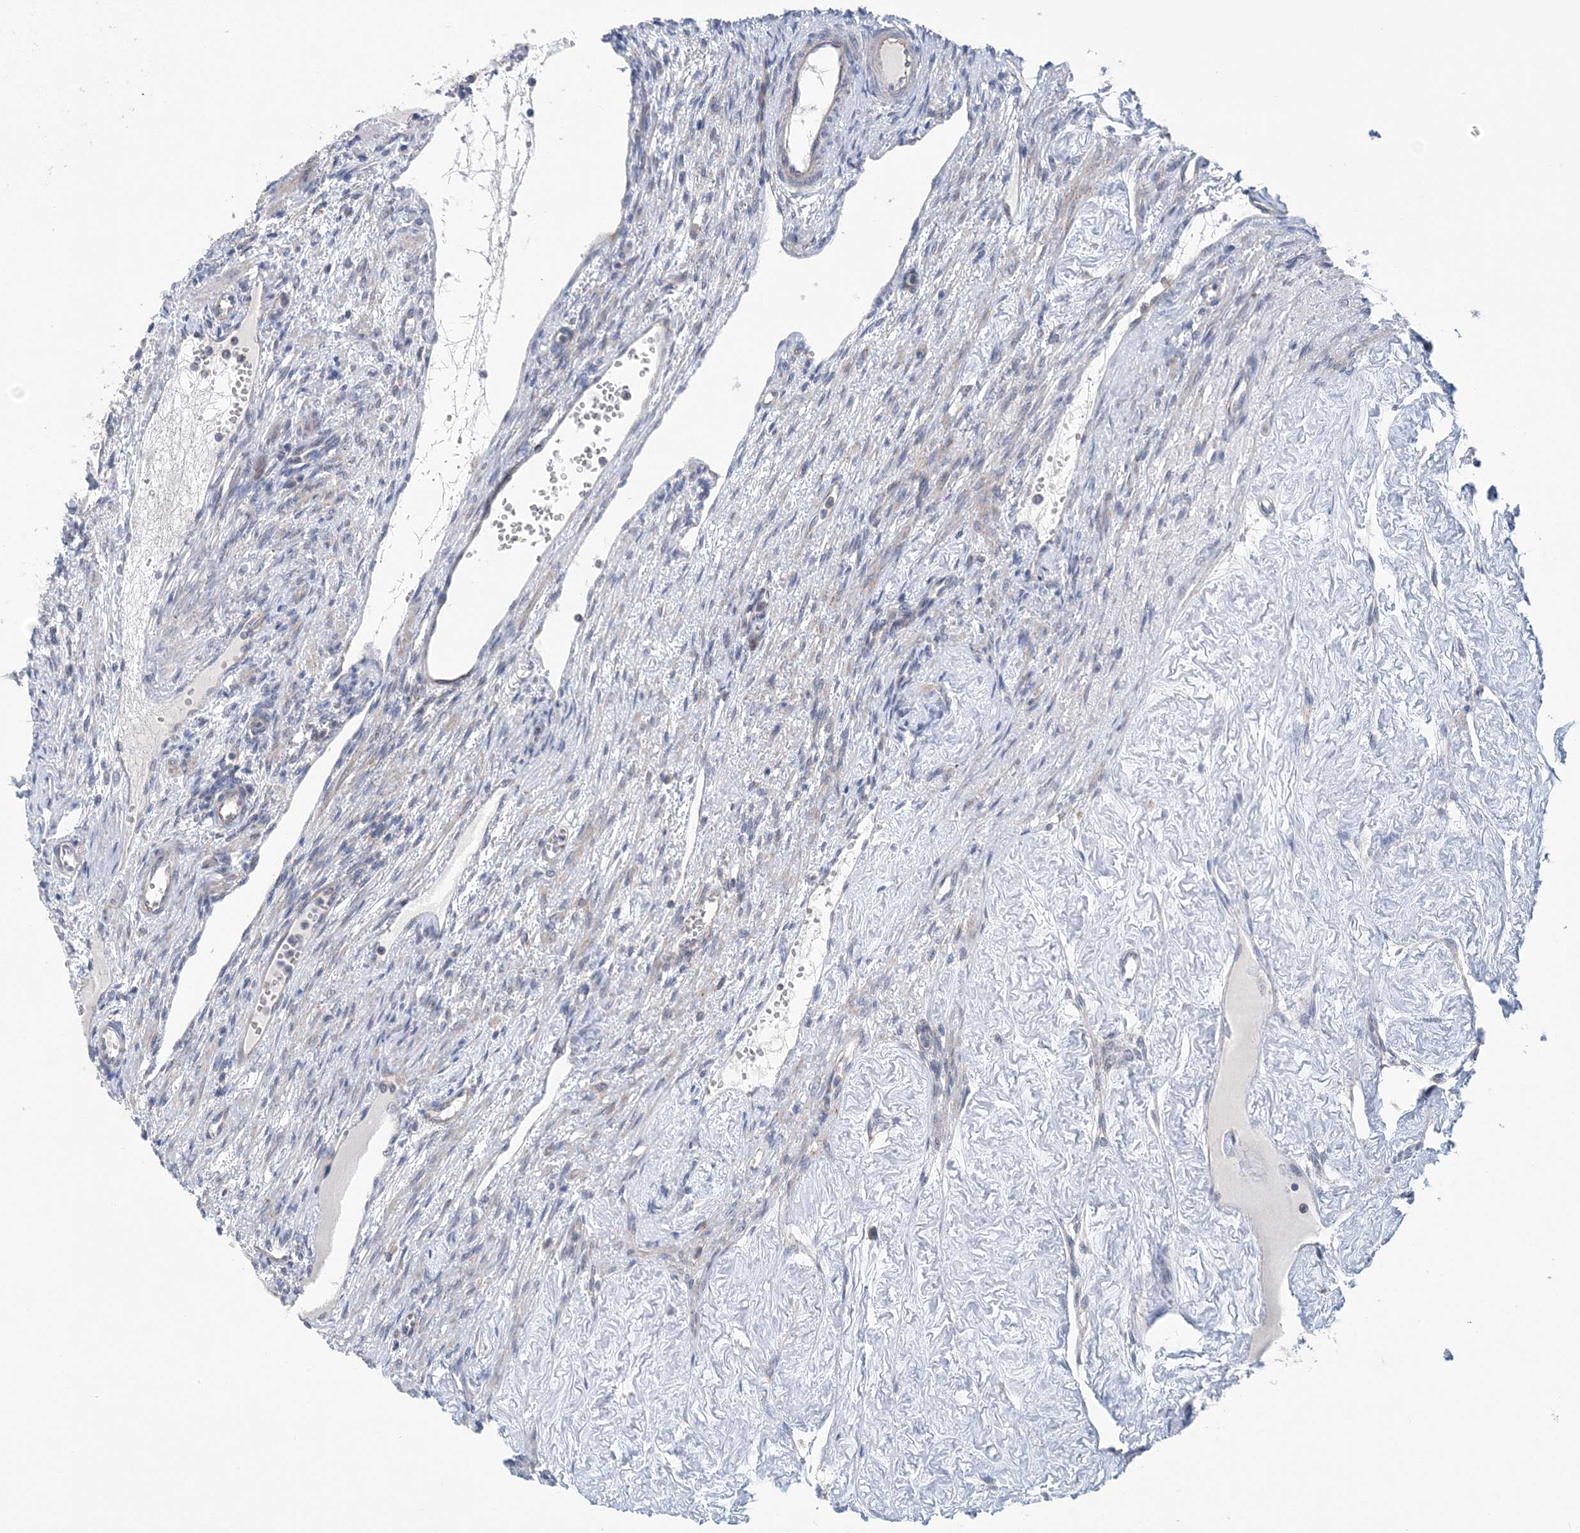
{"staining": {"intensity": "negative", "quantity": "none", "location": "none"}, "tissue": "ovary", "cell_type": "Ovarian stroma cells", "image_type": "normal", "snomed": [{"axis": "morphology", "description": "Normal tissue, NOS"}, {"axis": "morphology", "description": "Cyst, NOS"}, {"axis": "topography", "description": "Ovary"}], "caption": "A micrograph of ovary stained for a protein demonstrates no brown staining in ovarian stroma cells. (DAB (3,3'-diaminobenzidine) immunohistochemistry with hematoxylin counter stain).", "gene": "COPE", "patient": {"sex": "female", "age": 33}}